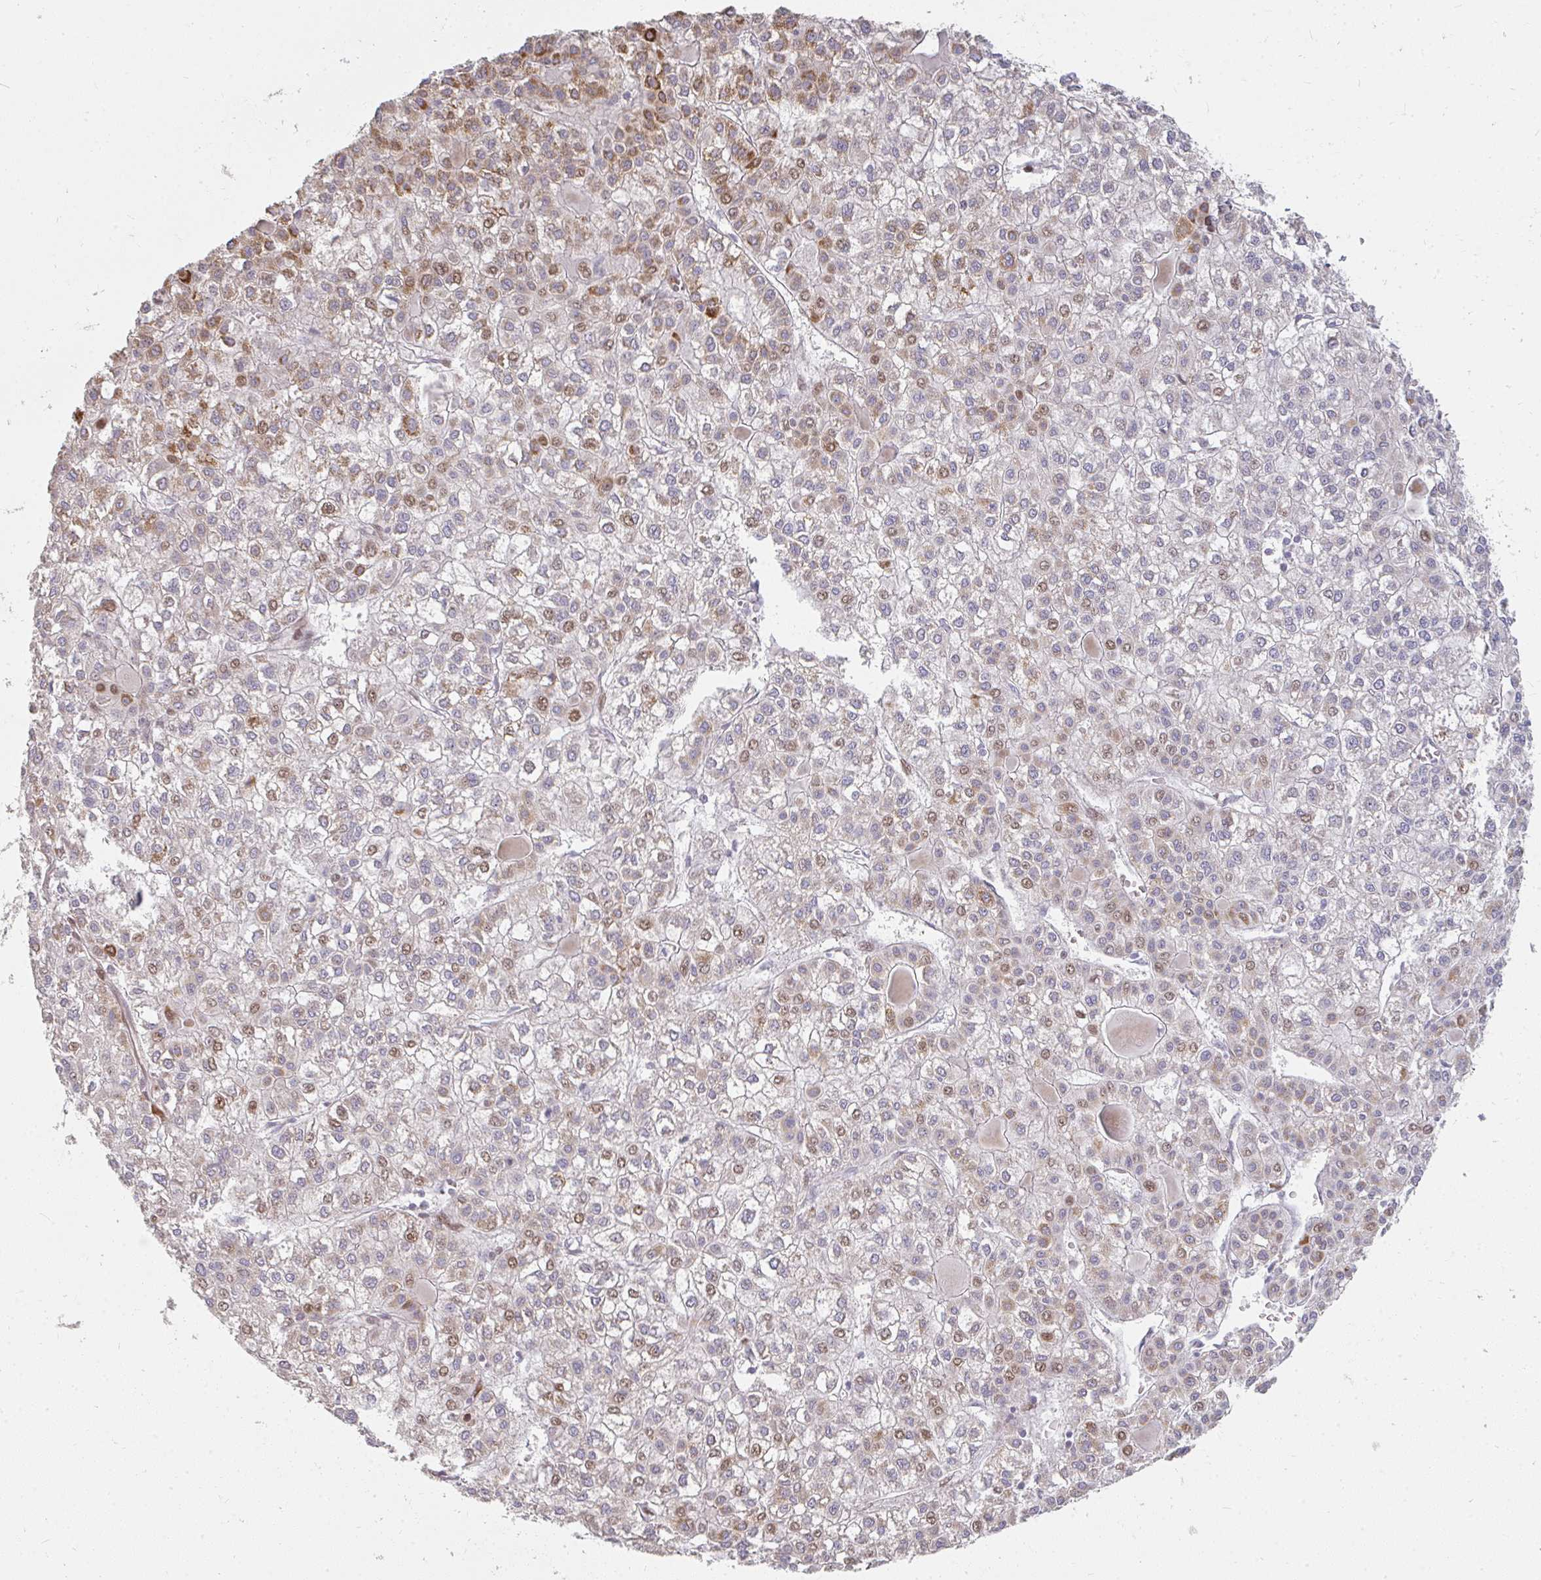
{"staining": {"intensity": "moderate", "quantity": "<25%", "location": "cytoplasmic/membranous,nuclear"}, "tissue": "liver cancer", "cell_type": "Tumor cells", "image_type": "cancer", "snomed": [{"axis": "morphology", "description": "Carcinoma, Hepatocellular, NOS"}, {"axis": "topography", "description": "Liver"}], "caption": "About <25% of tumor cells in liver cancer show moderate cytoplasmic/membranous and nuclear protein staining as visualized by brown immunohistochemical staining.", "gene": "PLA2G5", "patient": {"sex": "female", "age": 43}}